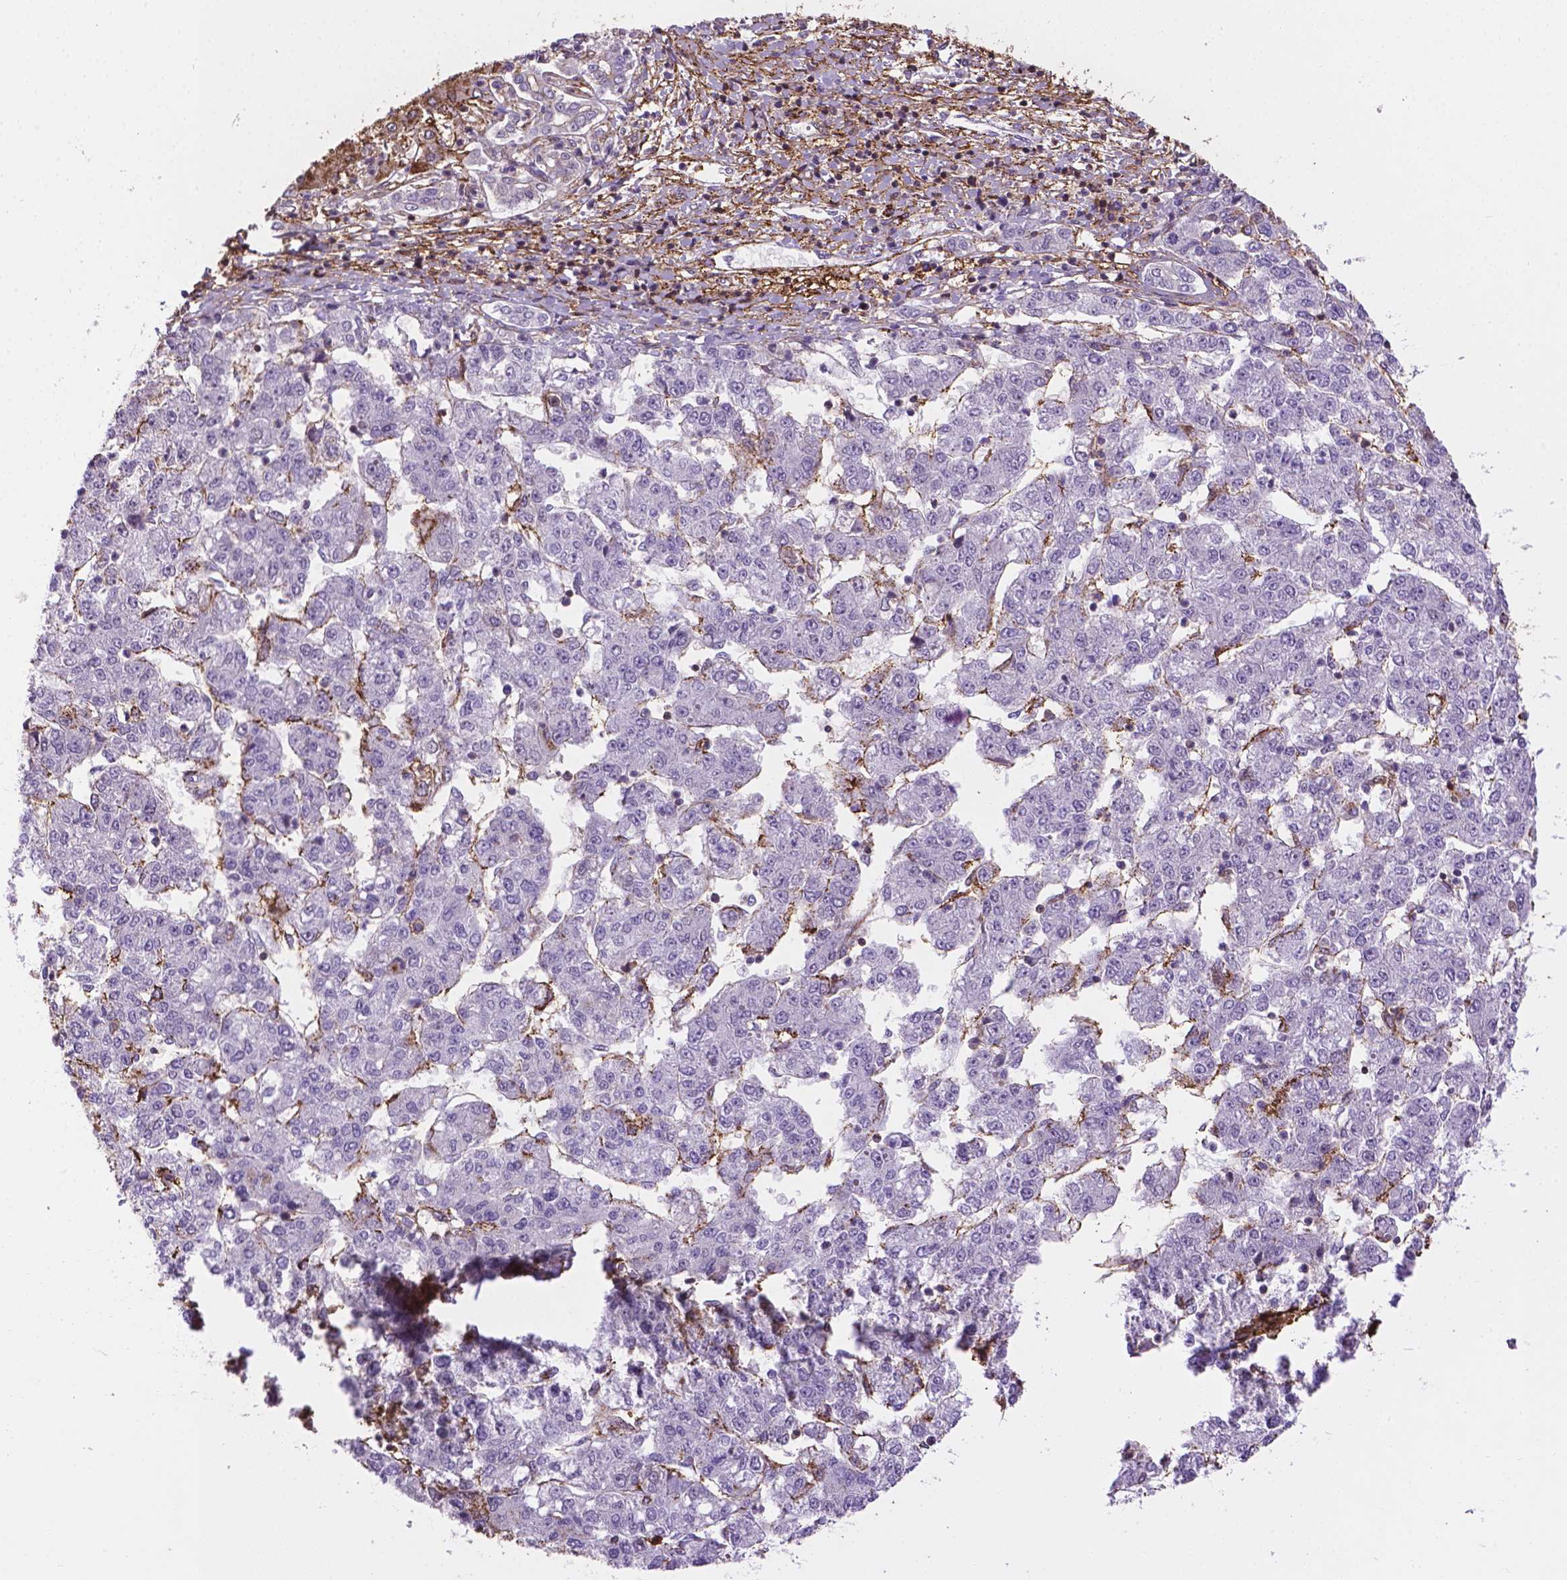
{"staining": {"intensity": "negative", "quantity": "none", "location": "none"}, "tissue": "liver cancer", "cell_type": "Tumor cells", "image_type": "cancer", "snomed": [{"axis": "morphology", "description": "Carcinoma, Hepatocellular, NOS"}, {"axis": "topography", "description": "Liver"}], "caption": "Tumor cells show no significant protein expression in hepatocellular carcinoma (liver).", "gene": "ACAD10", "patient": {"sex": "male", "age": 56}}